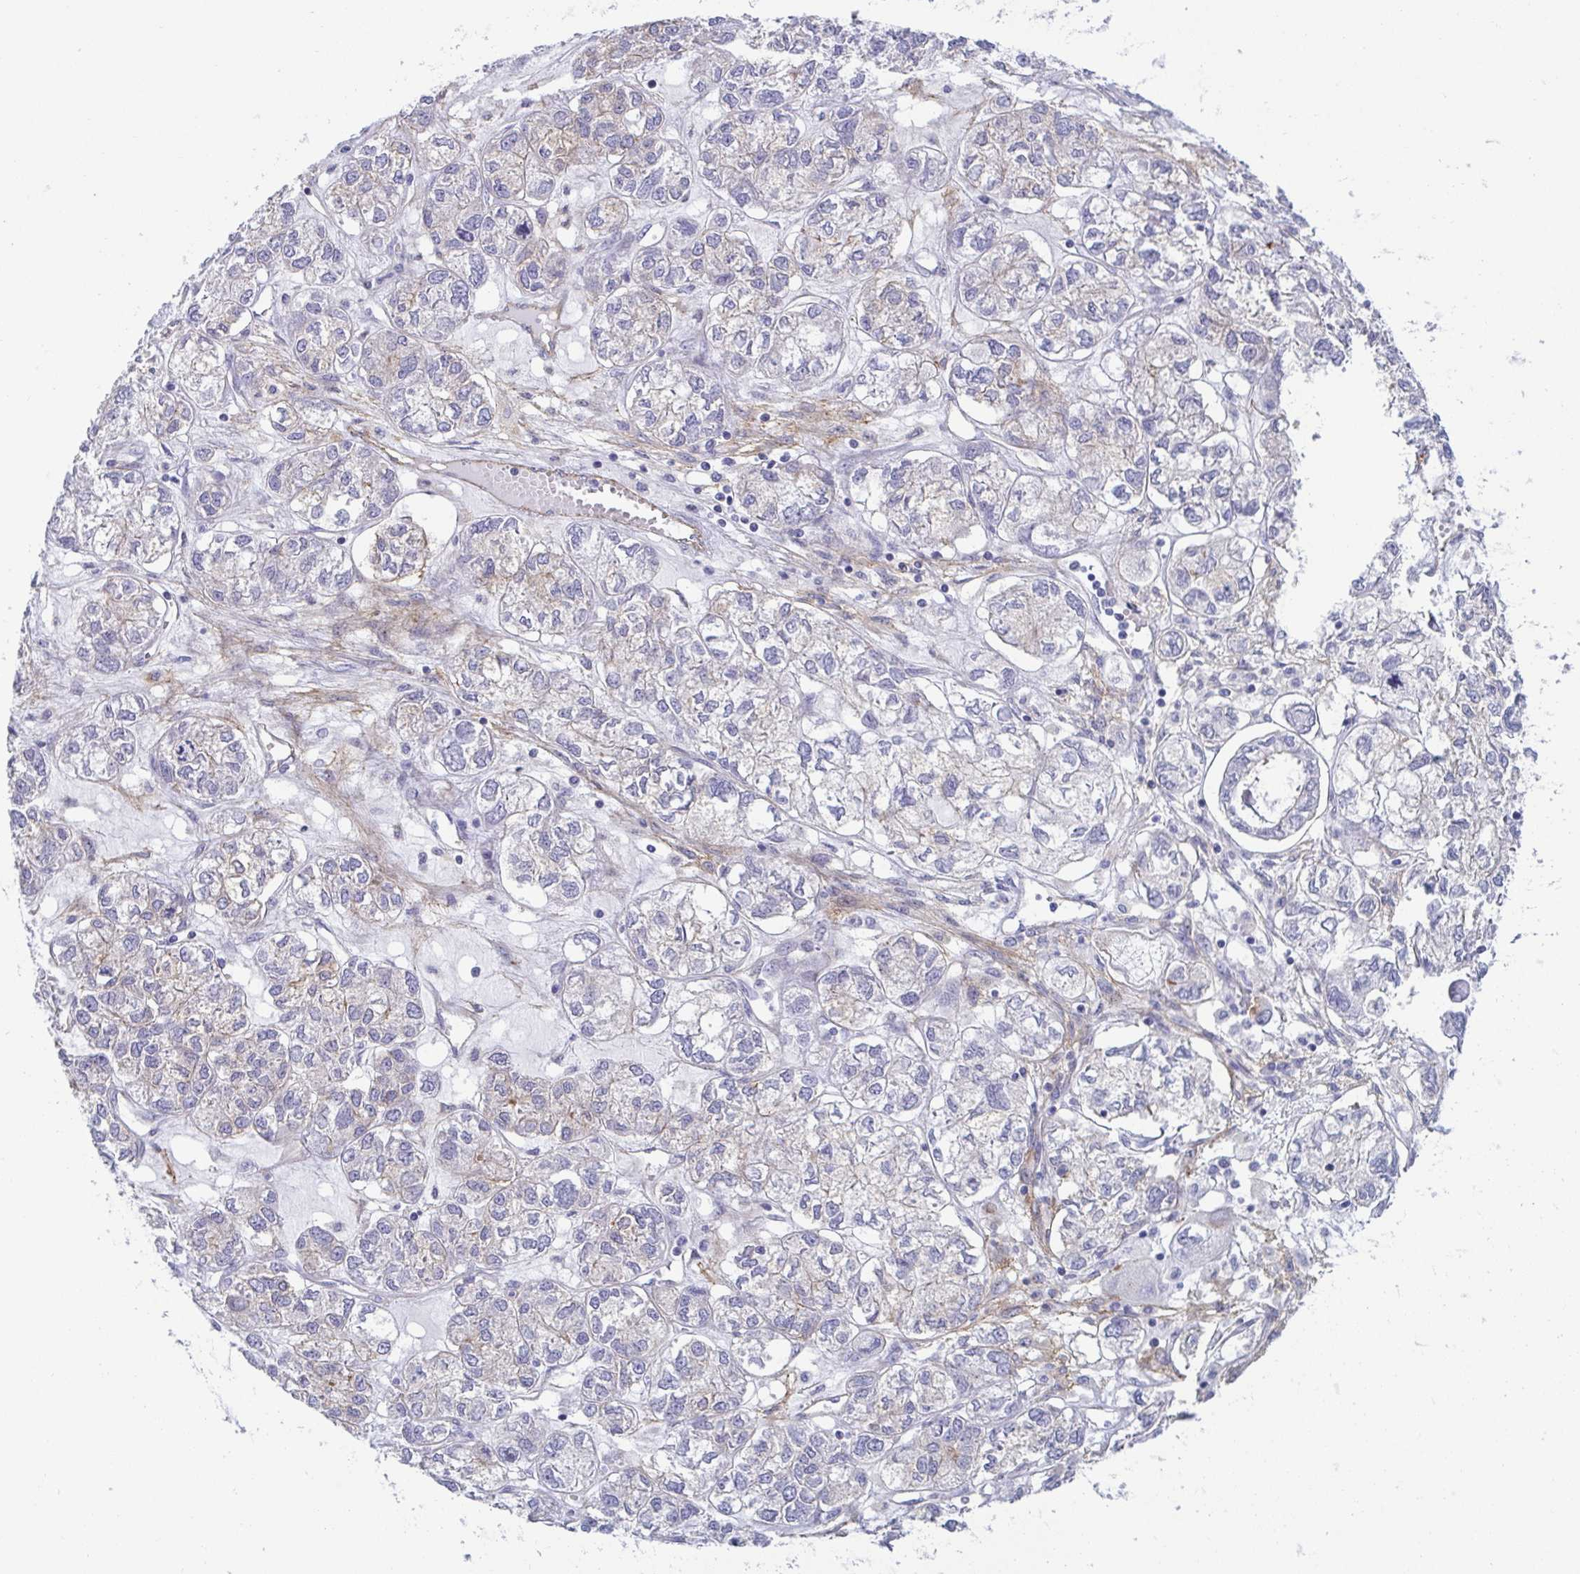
{"staining": {"intensity": "negative", "quantity": "none", "location": "none"}, "tissue": "ovarian cancer", "cell_type": "Tumor cells", "image_type": "cancer", "snomed": [{"axis": "morphology", "description": "Carcinoma, endometroid"}, {"axis": "topography", "description": "Ovary"}], "caption": "A histopathology image of human endometroid carcinoma (ovarian) is negative for staining in tumor cells.", "gene": "LIMA1", "patient": {"sex": "female", "age": 64}}